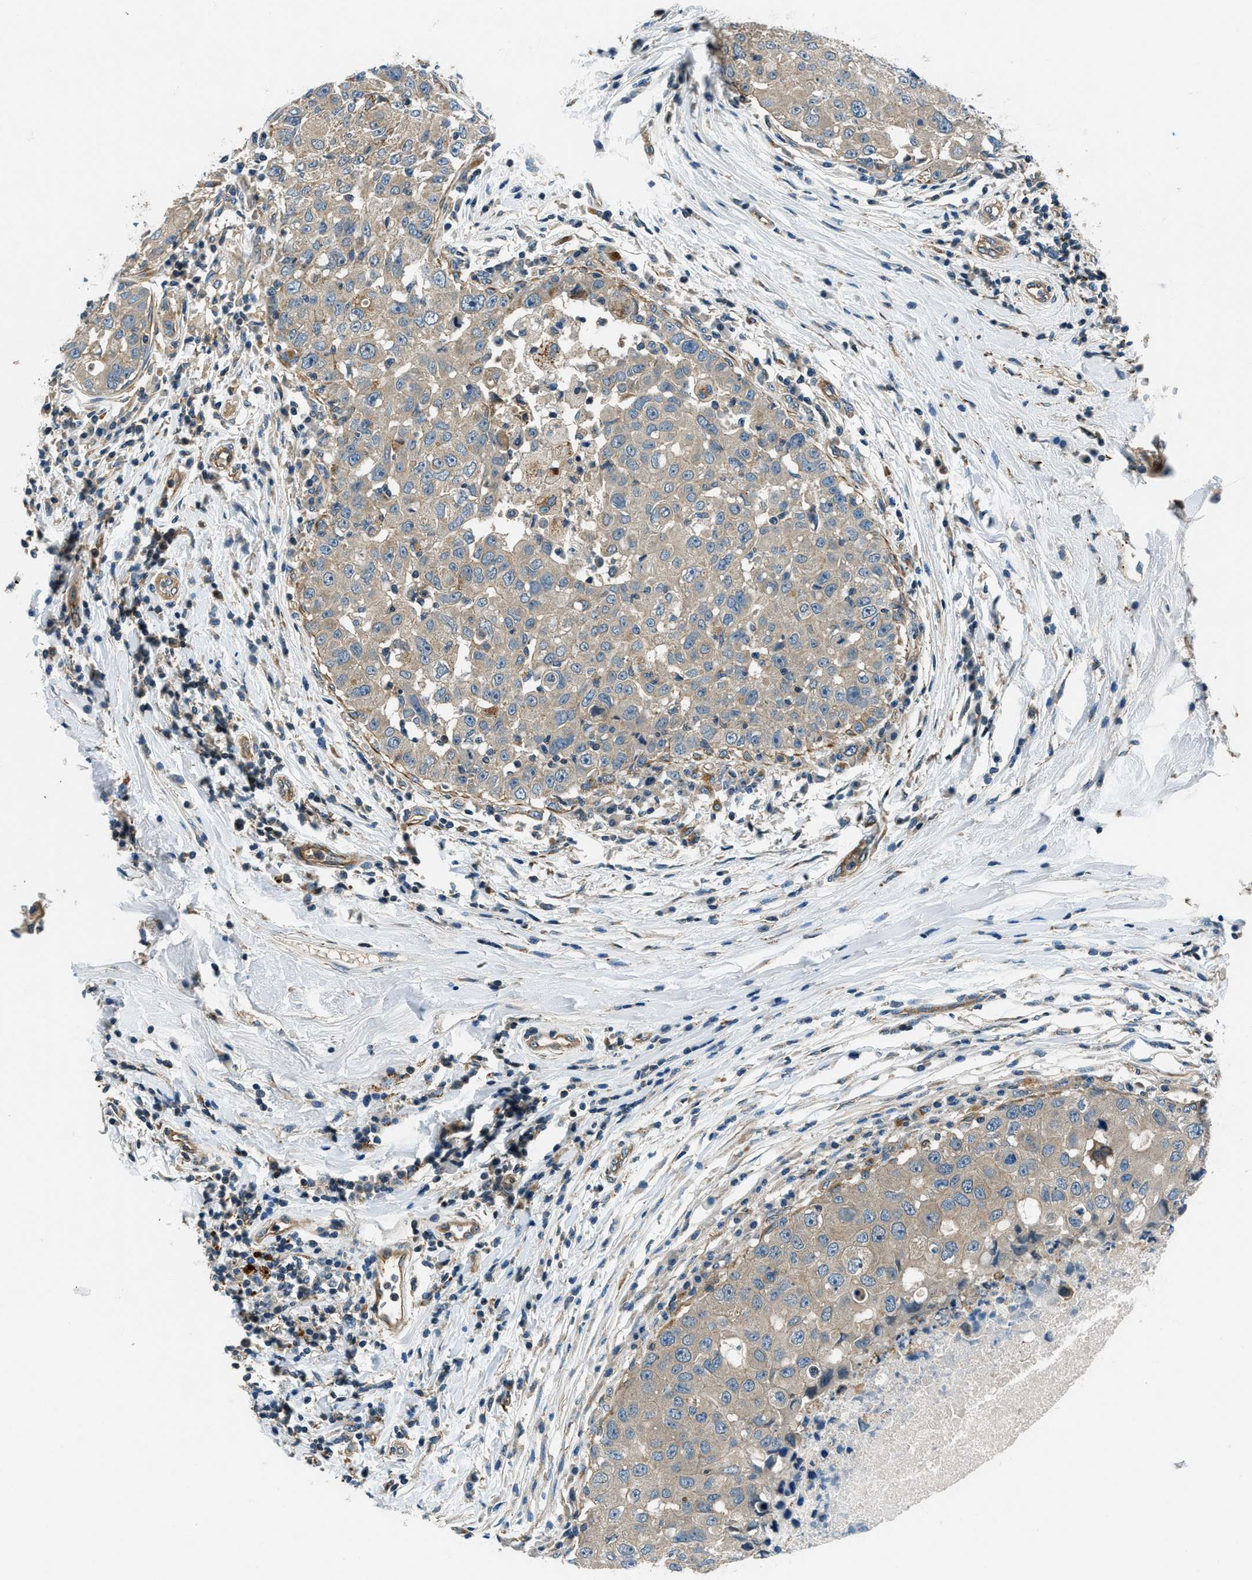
{"staining": {"intensity": "weak", "quantity": ">75%", "location": "cytoplasmic/membranous"}, "tissue": "breast cancer", "cell_type": "Tumor cells", "image_type": "cancer", "snomed": [{"axis": "morphology", "description": "Duct carcinoma"}, {"axis": "topography", "description": "Breast"}], "caption": "This photomicrograph demonstrates immunohistochemistry staining of human intraductal carcinoma (breast), with low weak cytoplasmic/membranous expression in about >75% of tumor cells.", "gene": "SLC19A2", "patient": {"sex": "female", "age": 27}}